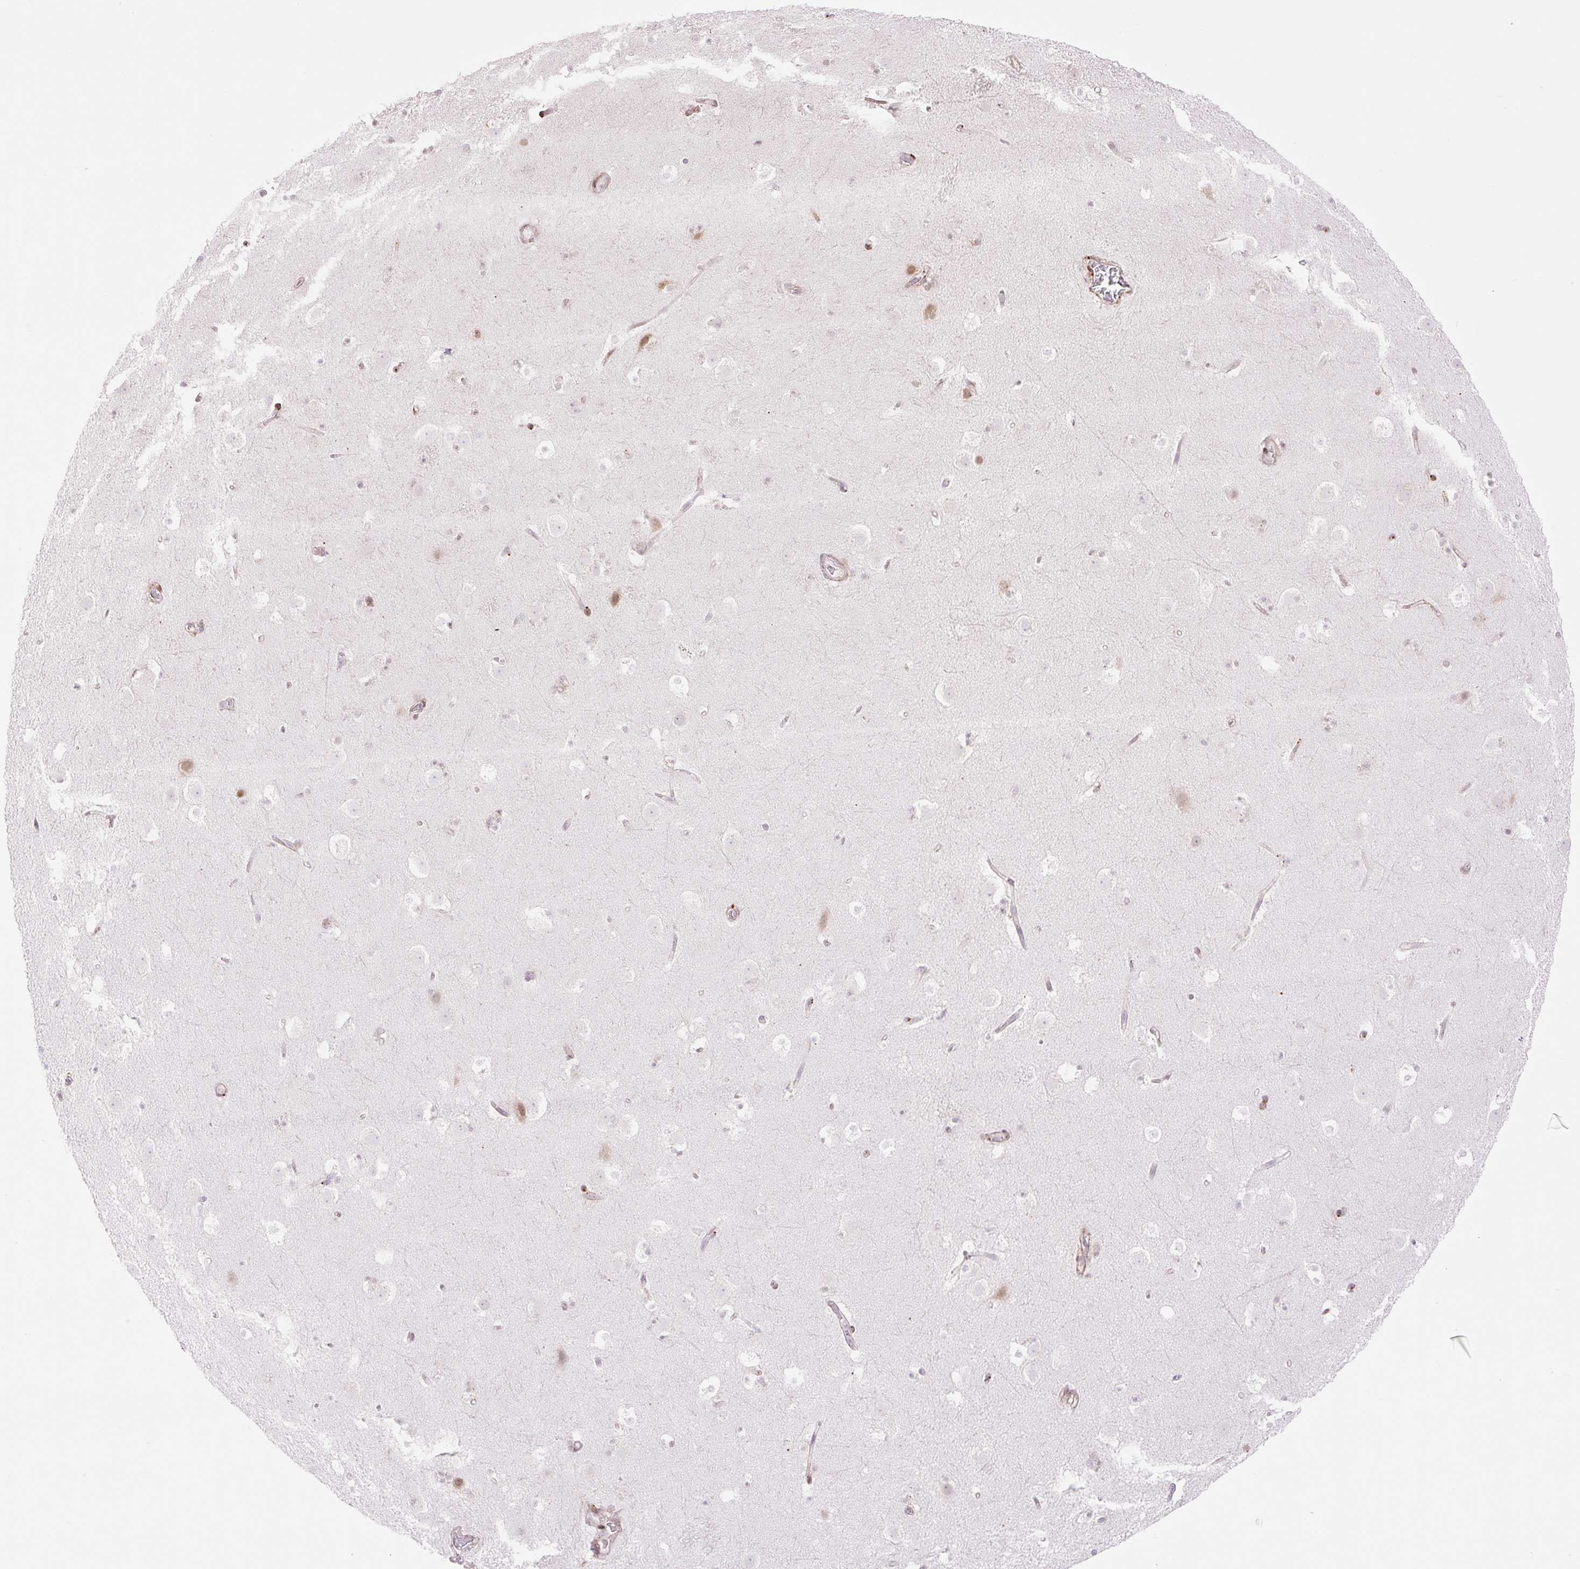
{"staining": {"intensity": "negative", "quantity": "none", "location": "none"}, "tissue": "caudate", "cell_type": "Glial cells", "image_type": "normal", "snomed": [{"axis": "morphology", "description": "Normal tissue, NOS"}, {"axis": "topography", "description": "Lateral ventricle wall"}], "caption": "Protein analysis of normal caudate displays no significant staining in glial cells. (DAB immunohistochemistry with hematoxylin counter stain).", "gene": "ENSG00000264668", "patient": {"sex": "male", "age": 37}}